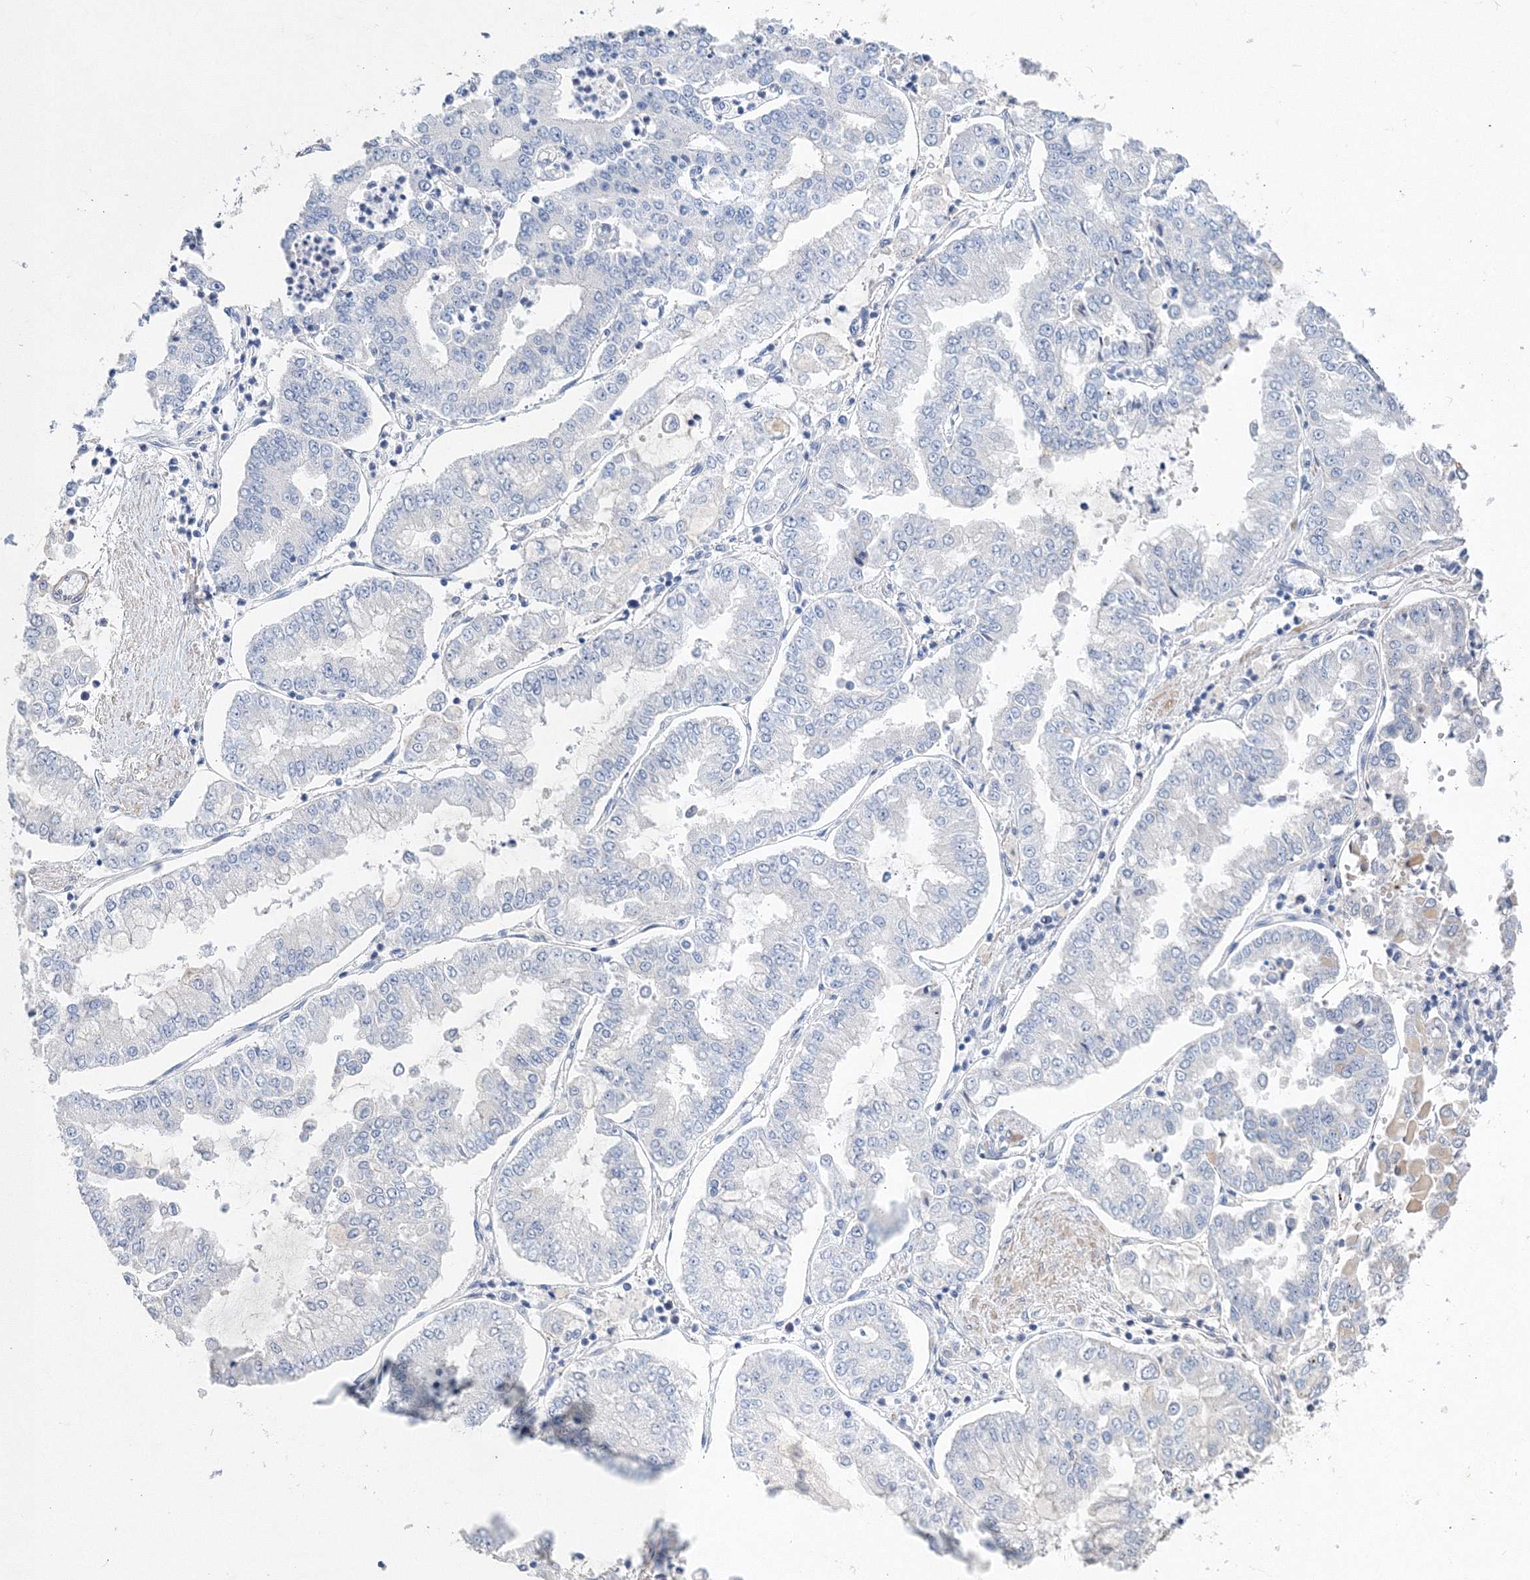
{"staining": {"intensity": "negative", "quantity": "none", "location": "none"}, "tissue": "stomach cancer", "cell_type": "Tumor cells", "image_type": "cancer", "snomed": [{"axis": "morphology", "description": "Adenocarcinoma, NOS"}, {"axis": "topography", "description": "Stomach"}], "caption": "The histopathology image reveals no staining of tumor cells in stomach adenocarcinoma. (Brightfield microscopy of DAB (3,3'-diaminobenzidine) IHC at high magnification).", "gene": "OSBPL6", "patient": {"sex": "male", "age": 76}}